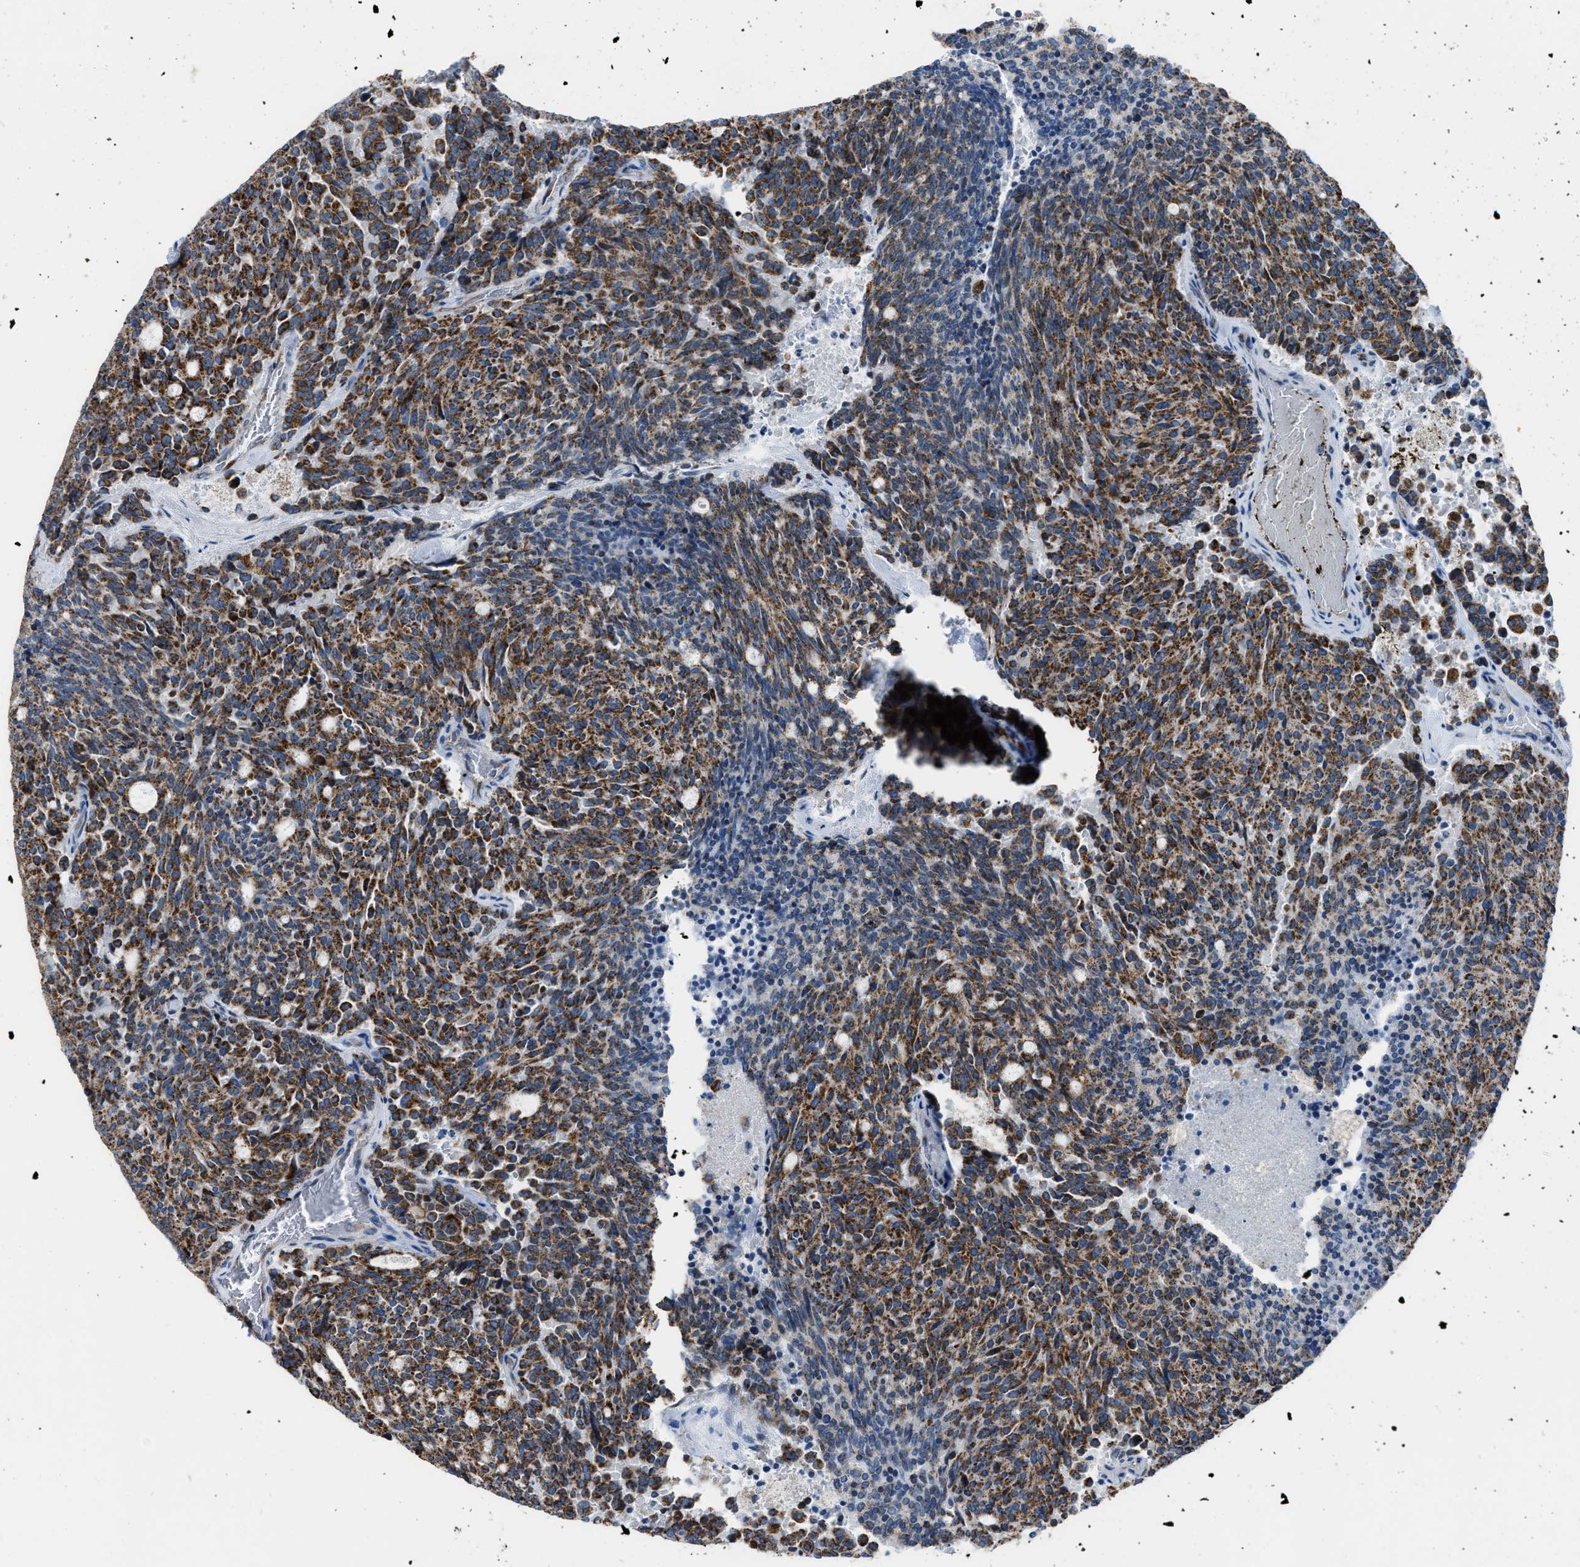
{"staining": {"intensity": "moderate", "quantity": ">75%", "location": "cytoplasmic/membranous"}, "tissue": "carcinoid", "cell_type": "Tumor cells", "image_type": "cancer", "snomed": [{"axis": "morphology", "description": "Carcinoid, malignant, NOS"}, {"axis": "topography", "description": "Pancreas"}], "caption": "Tumor cells display medium levels of moderate cytoplasmic/membranous positivity in approximately >75% of cells in human carcinoid (malignant).", "gene": "ETFB", "patient": {"sex": "female", "age": 54}}